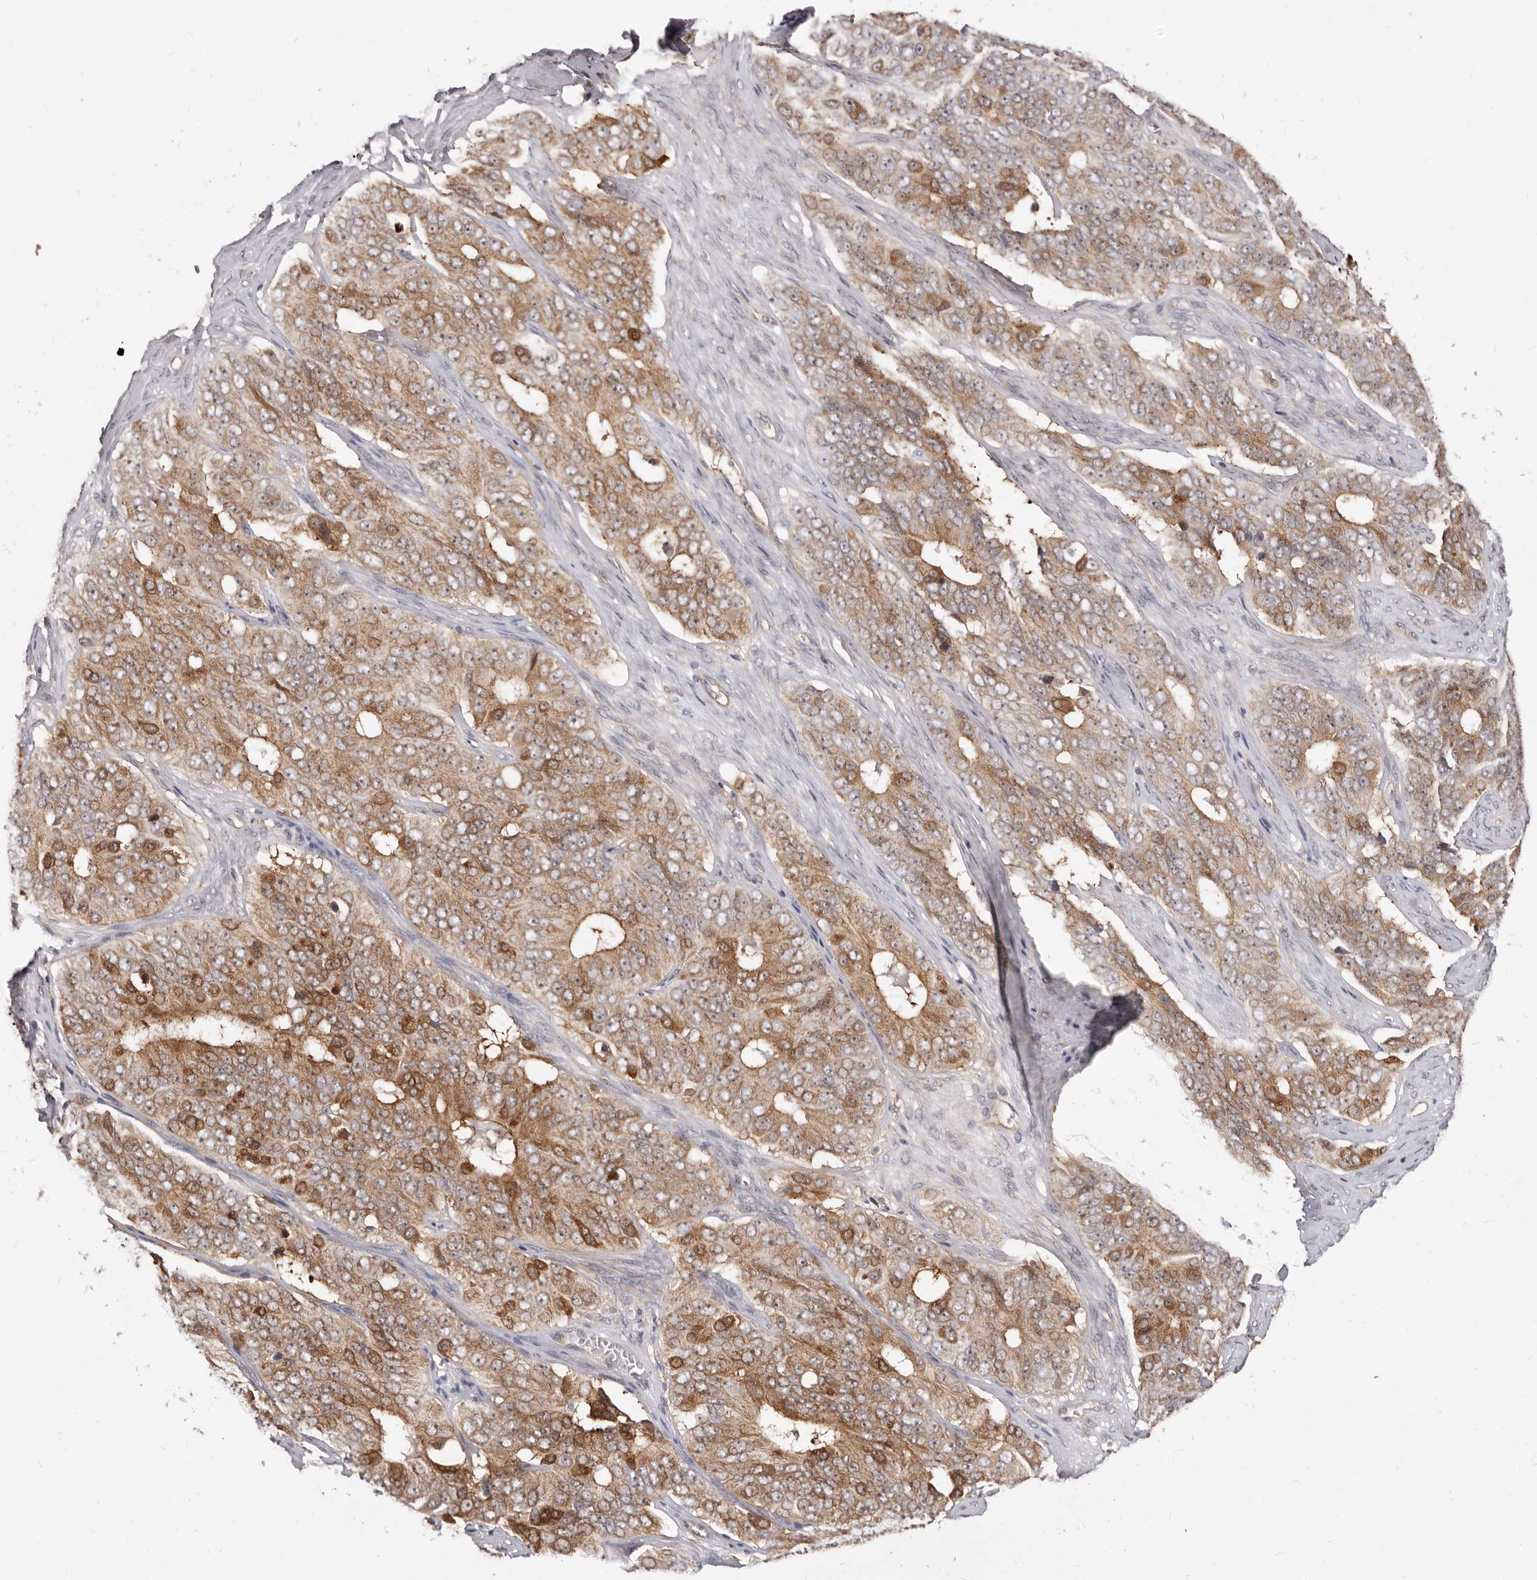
{"staining": {"intensity": "moderate", "quantity": ">75%", "location": "cytoplasmic/membranous"}, "tissue": "ovarian cancer", "cell_type": "Tumor cells", "image_type": "cancer", "snomed": [{"axis": "morphology", "description": "Carcinoma, endometroid"}, {"axis": "topography", "description": "Ovary"}], "caption": "Moderate cytoplasmic/membranous expression is seen in about >75% of tumor cells in ovarian endometroid carcinoma.", "gene": "GPATCH4", "patient": {"sex": "female", "age": 51}}